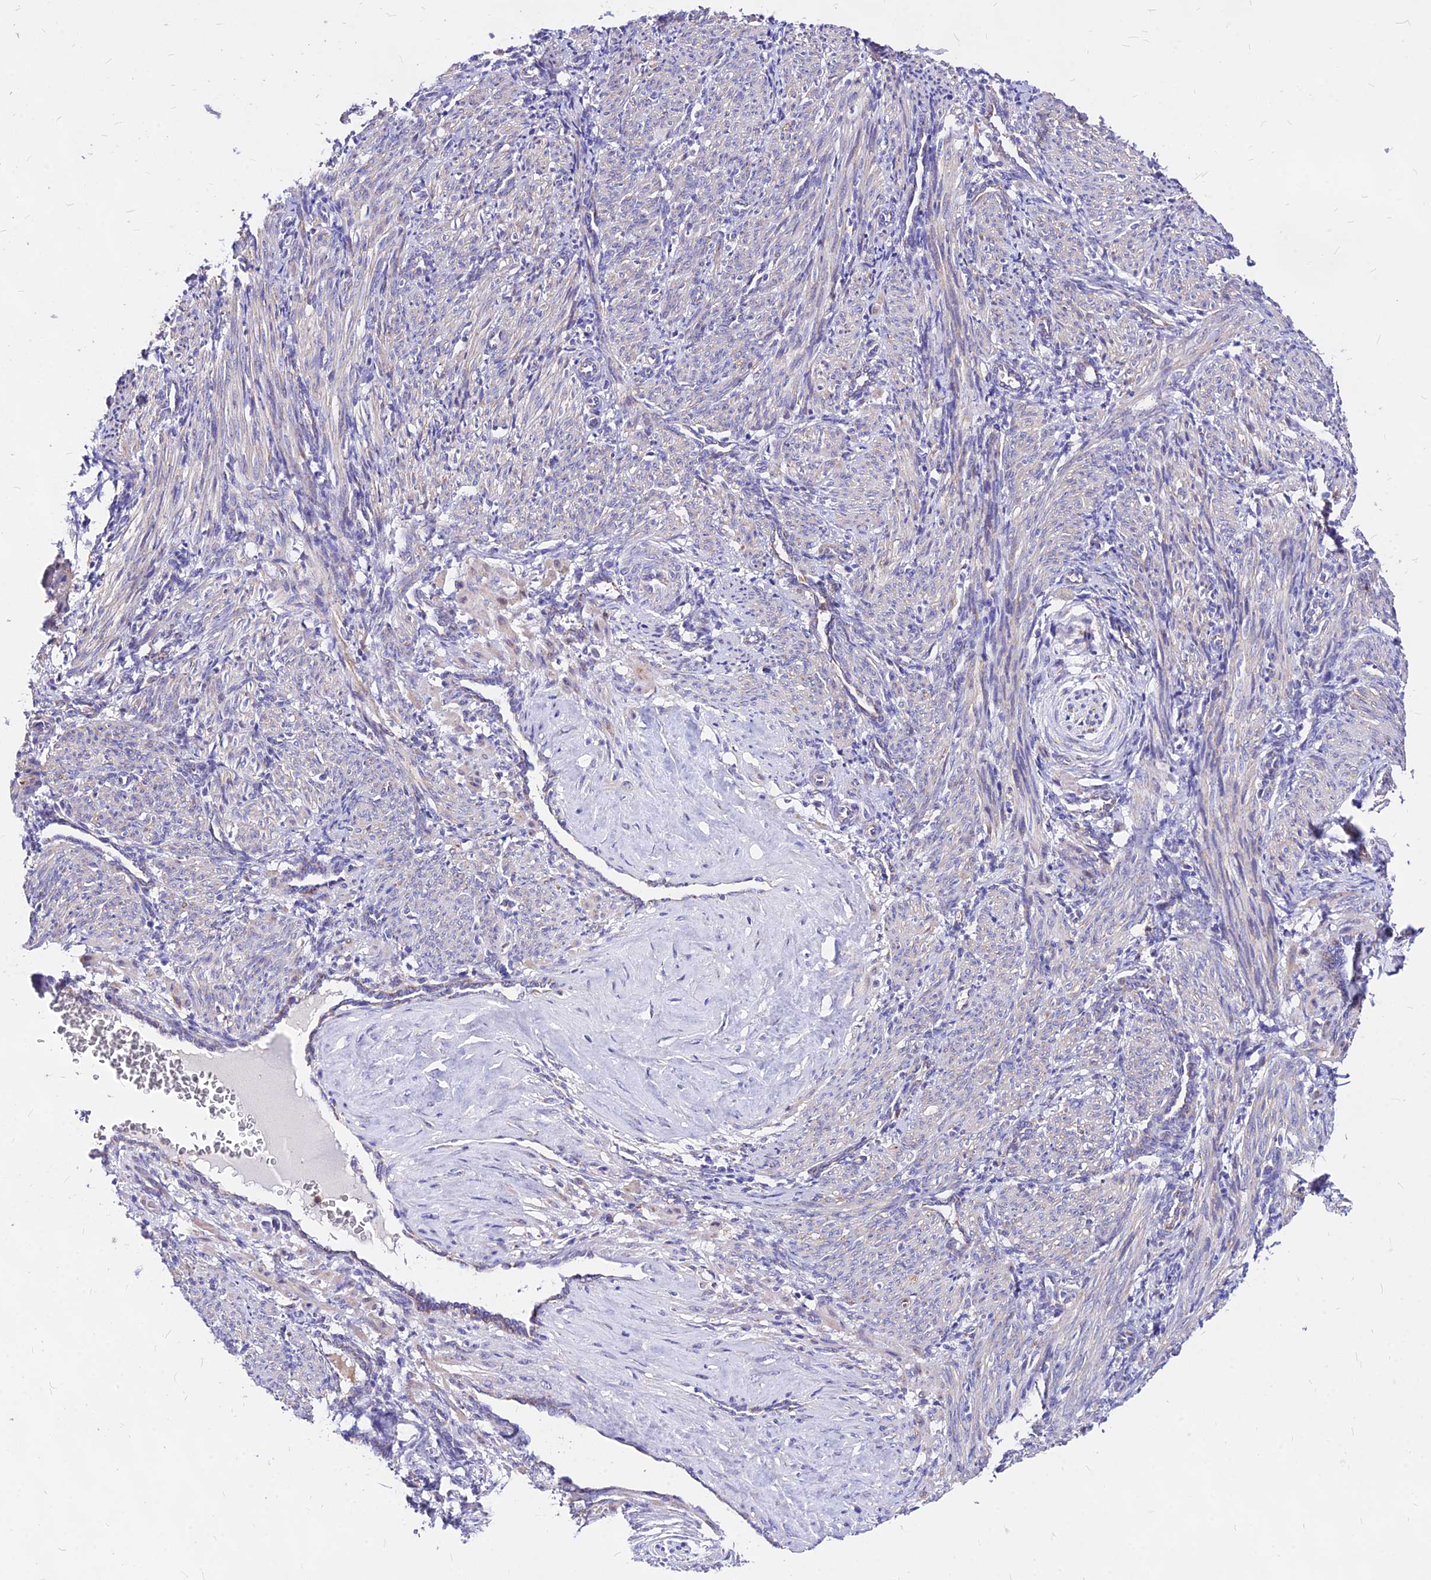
{"staining": {"intensity": "weak", "quantity": "<25%", "location": "cytoplasmic/membranous"}, "tissue": "smooth muscle", "cell_type": "Smooth muscle cells", "image_type": "normal", "snomed": [{"axis": "morphology", "description": "Normal tissue, NOS"}, {"axis": "topography", "description": "Endometrium"}], "caption": "The photomicrograph demonstrates no significant staining in smooth muscle cells of smooth muscle. The staining was performed using DAB (3,3'-diaminobenzidine) to visualize the protein expression in brown, while the nuclei were stained in blue with hematoxylin (Magnification: 20x).", "gene": "MRPL3", "patient": {"sex": "female", "age": 33}}